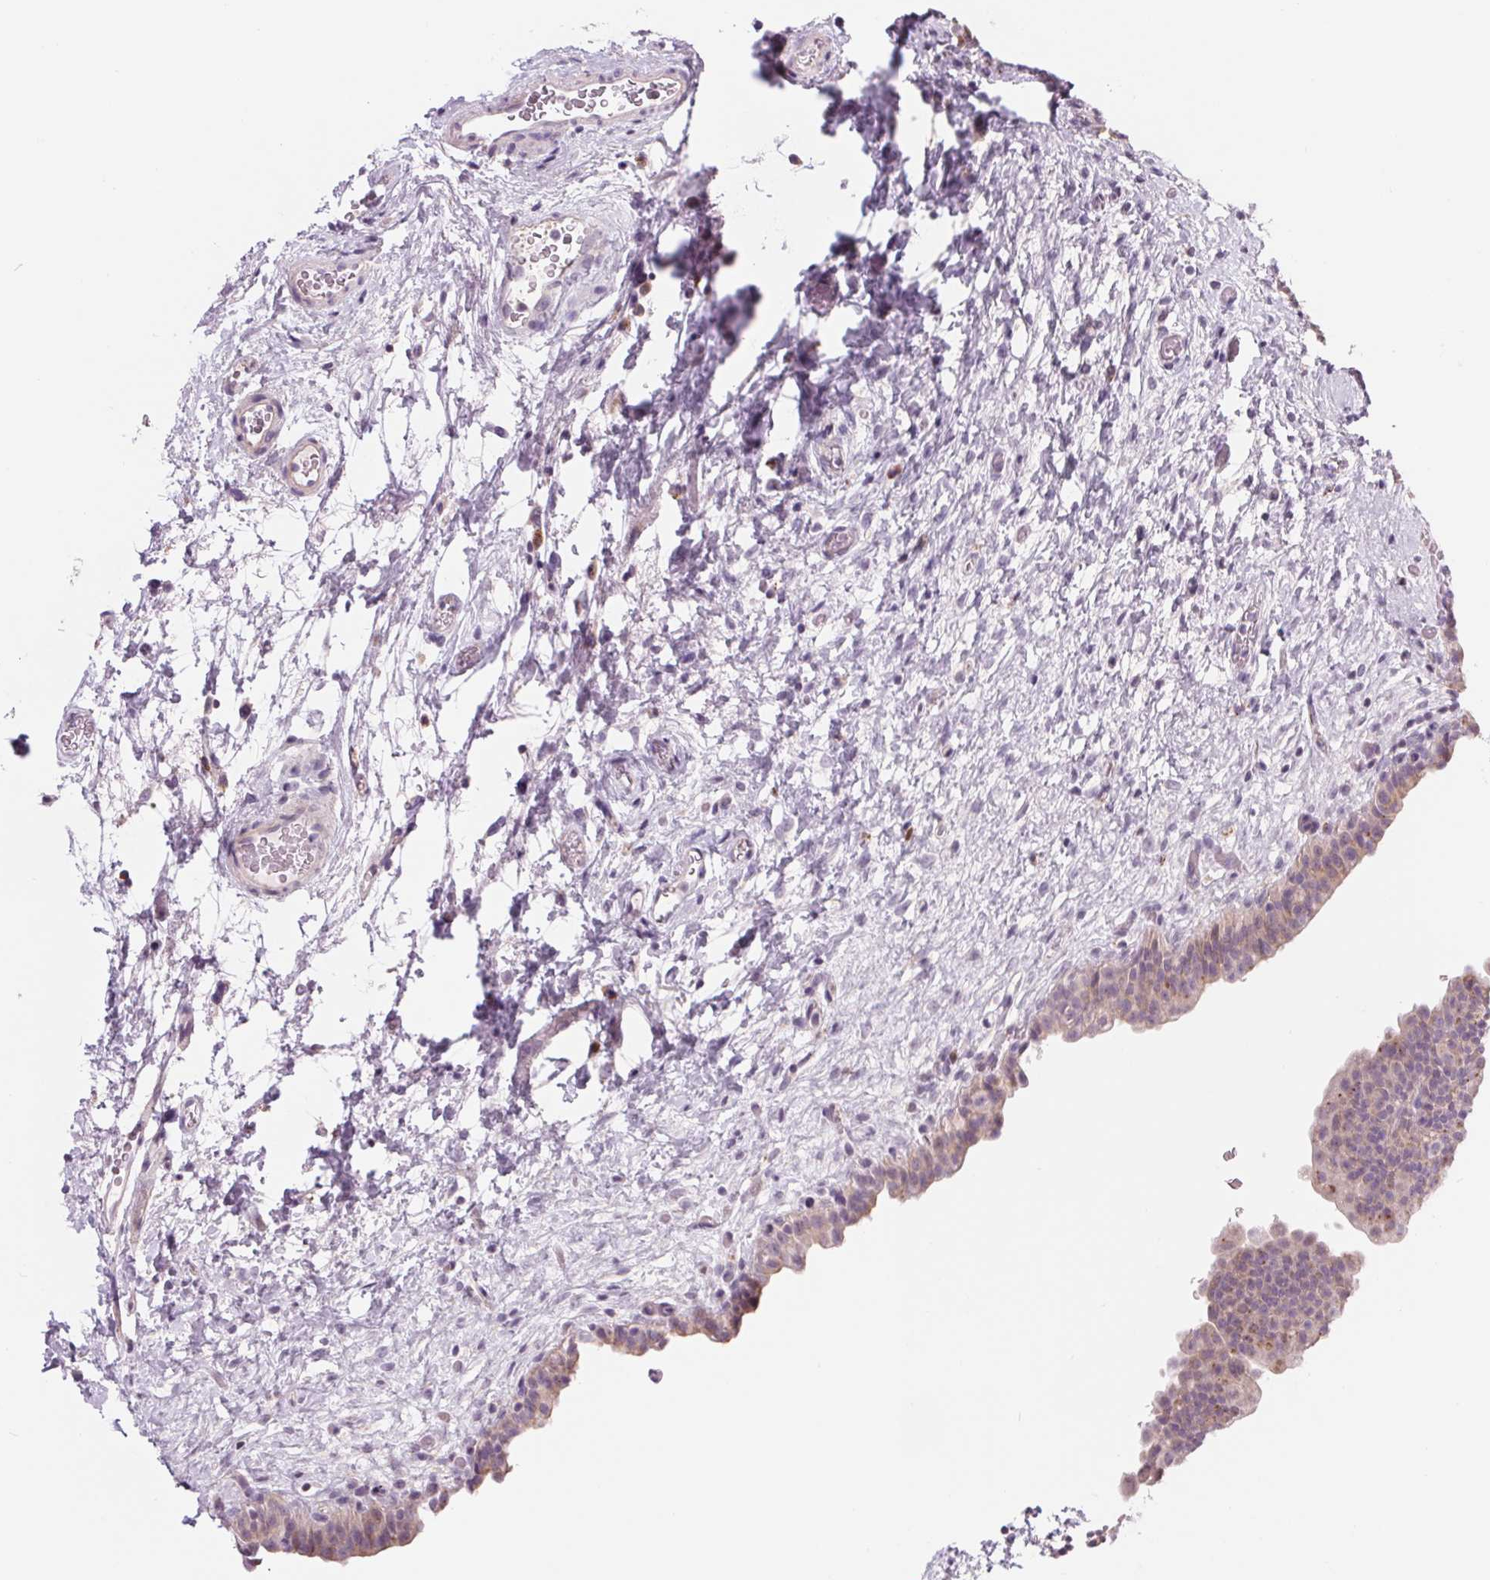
{"staining": {"intensity": "weak", "quantity": "25%-75%", "location": "cytoplasmic/membranous"}, "tissue": "urinary bladder", "cell_type": "Urothelial cells", "image_type": "normal", "snomed": [{"axis": "morphology", "description": "Normal tissue, NOS"}, {"axis": "topography", "description": "Urinary bladder"}], "caption": "High-magnification brightfield microscopy of benign urinary bladder stained with DAB (brown) and counterstained with hematoxylin (blue). urothelial cells exhibit weak cytoplasmic/membranous positivity is seen in approximately25%-75% of cells. (IHC, brightfield microscopy, high magnification).", "gene": "SAMD5", "patient": {"sex": "male", "age": 69}}